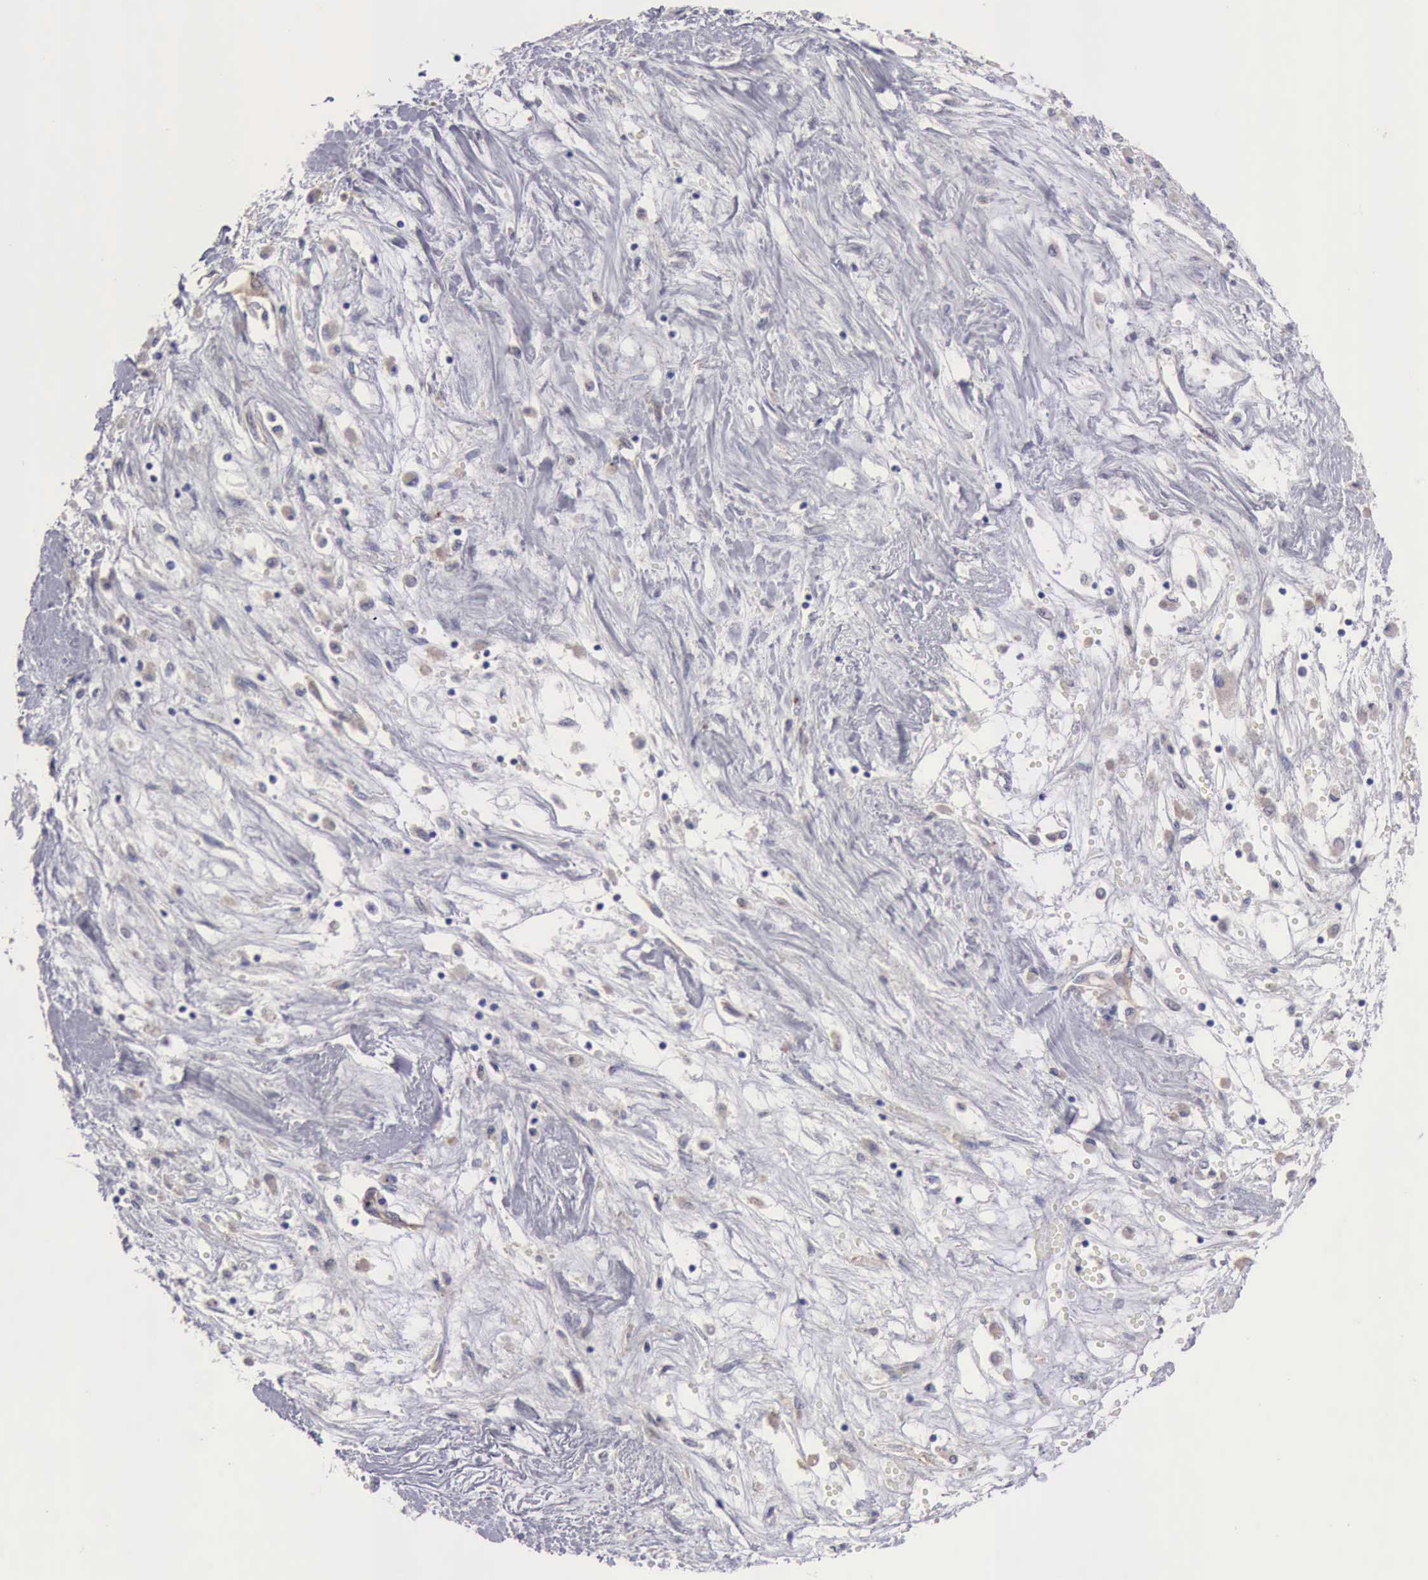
{"staining": {"intensity": "negative", "quantity": "none", "location": "none"}, "tissue": "liver cancer", "cell_type": "Tumor cells", "image_type": "cancer", "snomed": [{"axis": "morphology", "description": "Carcinoma, Hepatocellular, NOS"}, {"axis": "topography", "description": "Liver"}], "caption": "Human liver hepatocellular carcinoma stained for a protein using immunohistochemistry displays no positivity in tumor cells.", "gene": "APP", "patient": {"sex": "male", "age": 64}}